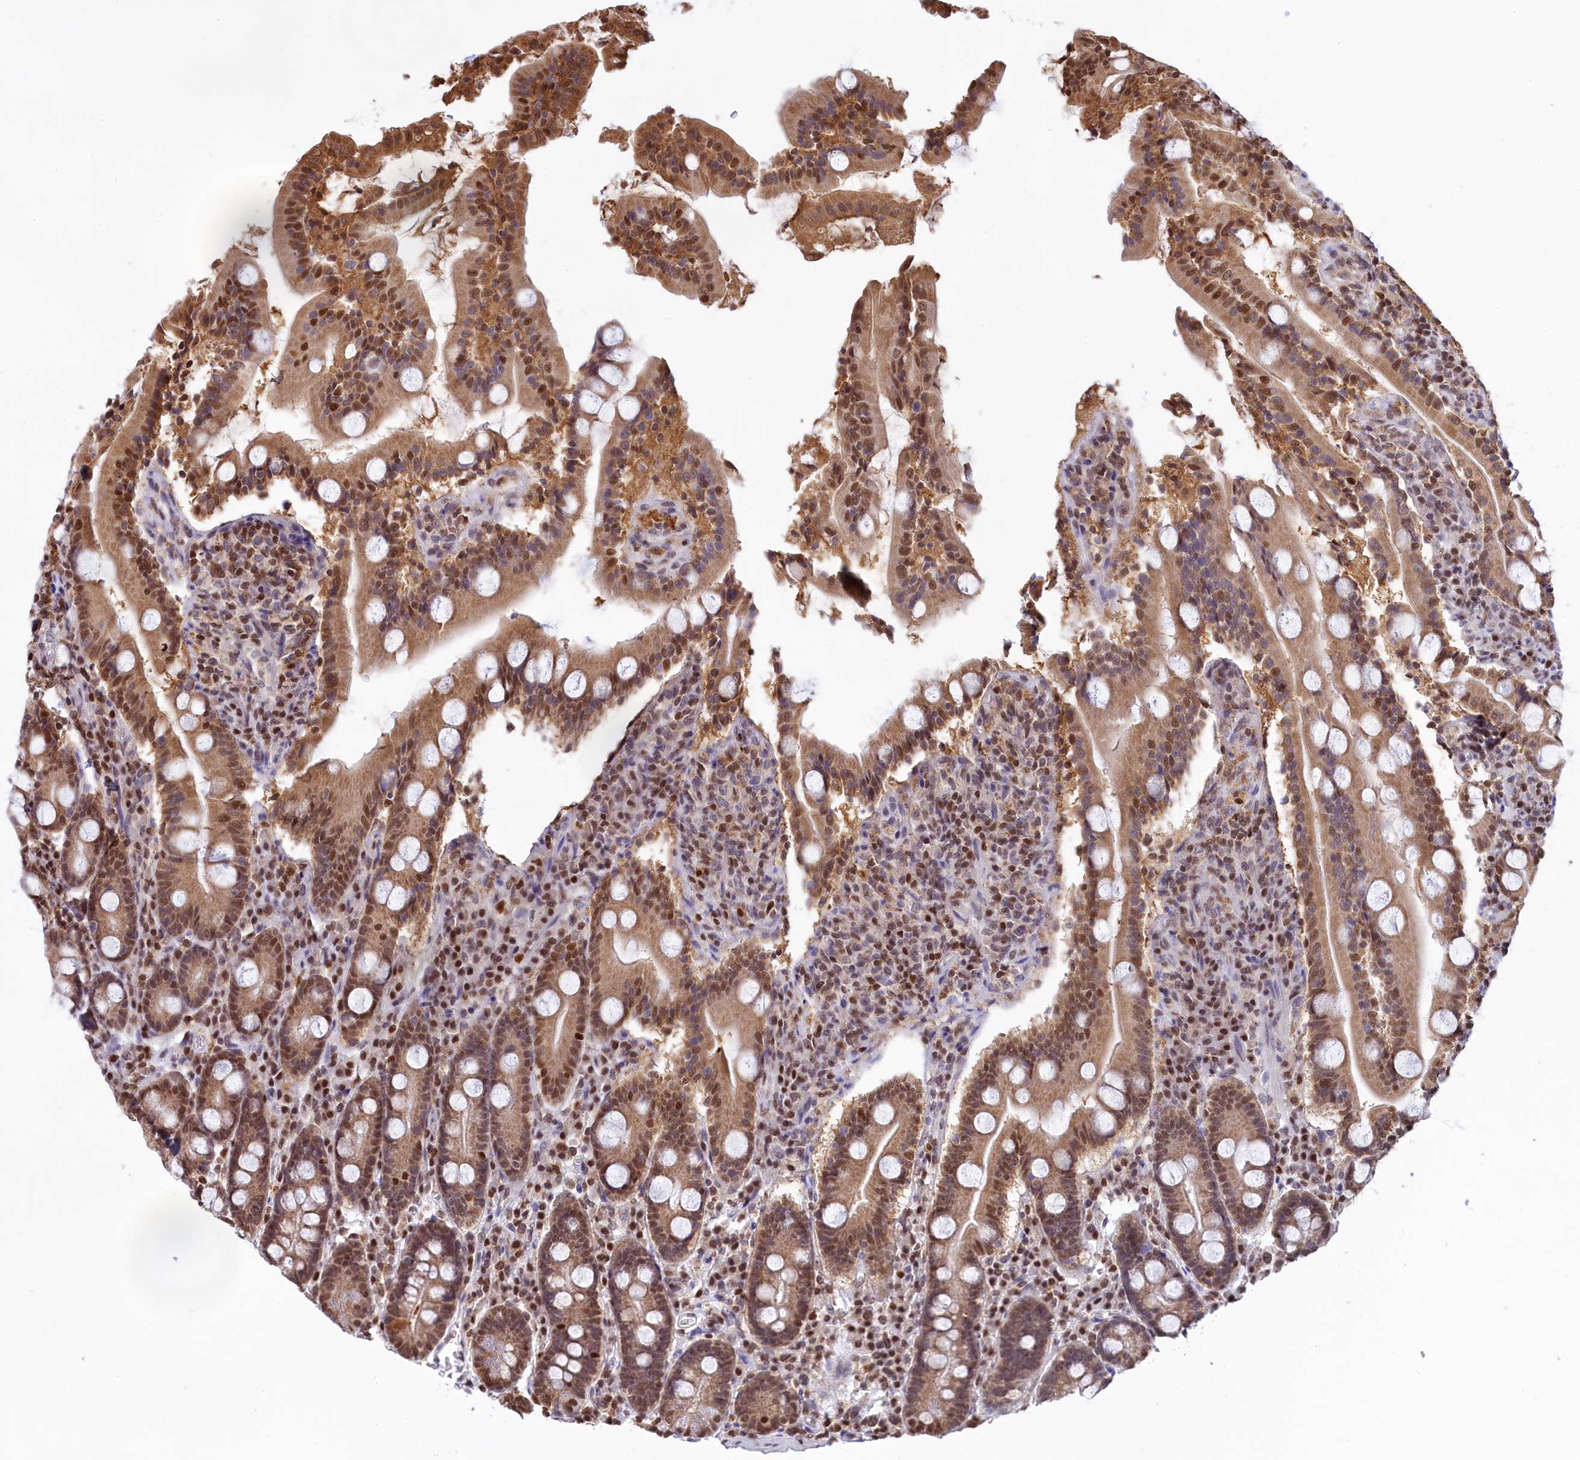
{"staining": {"intensity": "moderate", "quantity": ">75%", "location": "cytoplasmic/membranous,nuclear"}, "tissue": "duodenum", "cell_type": "Glandular cells", "image_type": "normal", "snomed": [{"axis": "morphology", "description": "Normal tissue, NOS"}, {"axis": "topography", "description": "Duodenum"}], "caption": "A high-resolution histopathology image shows immunohistochemistry (IHC) staining of benign duodenum, which displays moderate cytoplasmic/membranous,nuclear staining in approximately >75% of glandular cells.", "gene": "IZUMO2", "patient": {"sex": "male", "age": 35}}